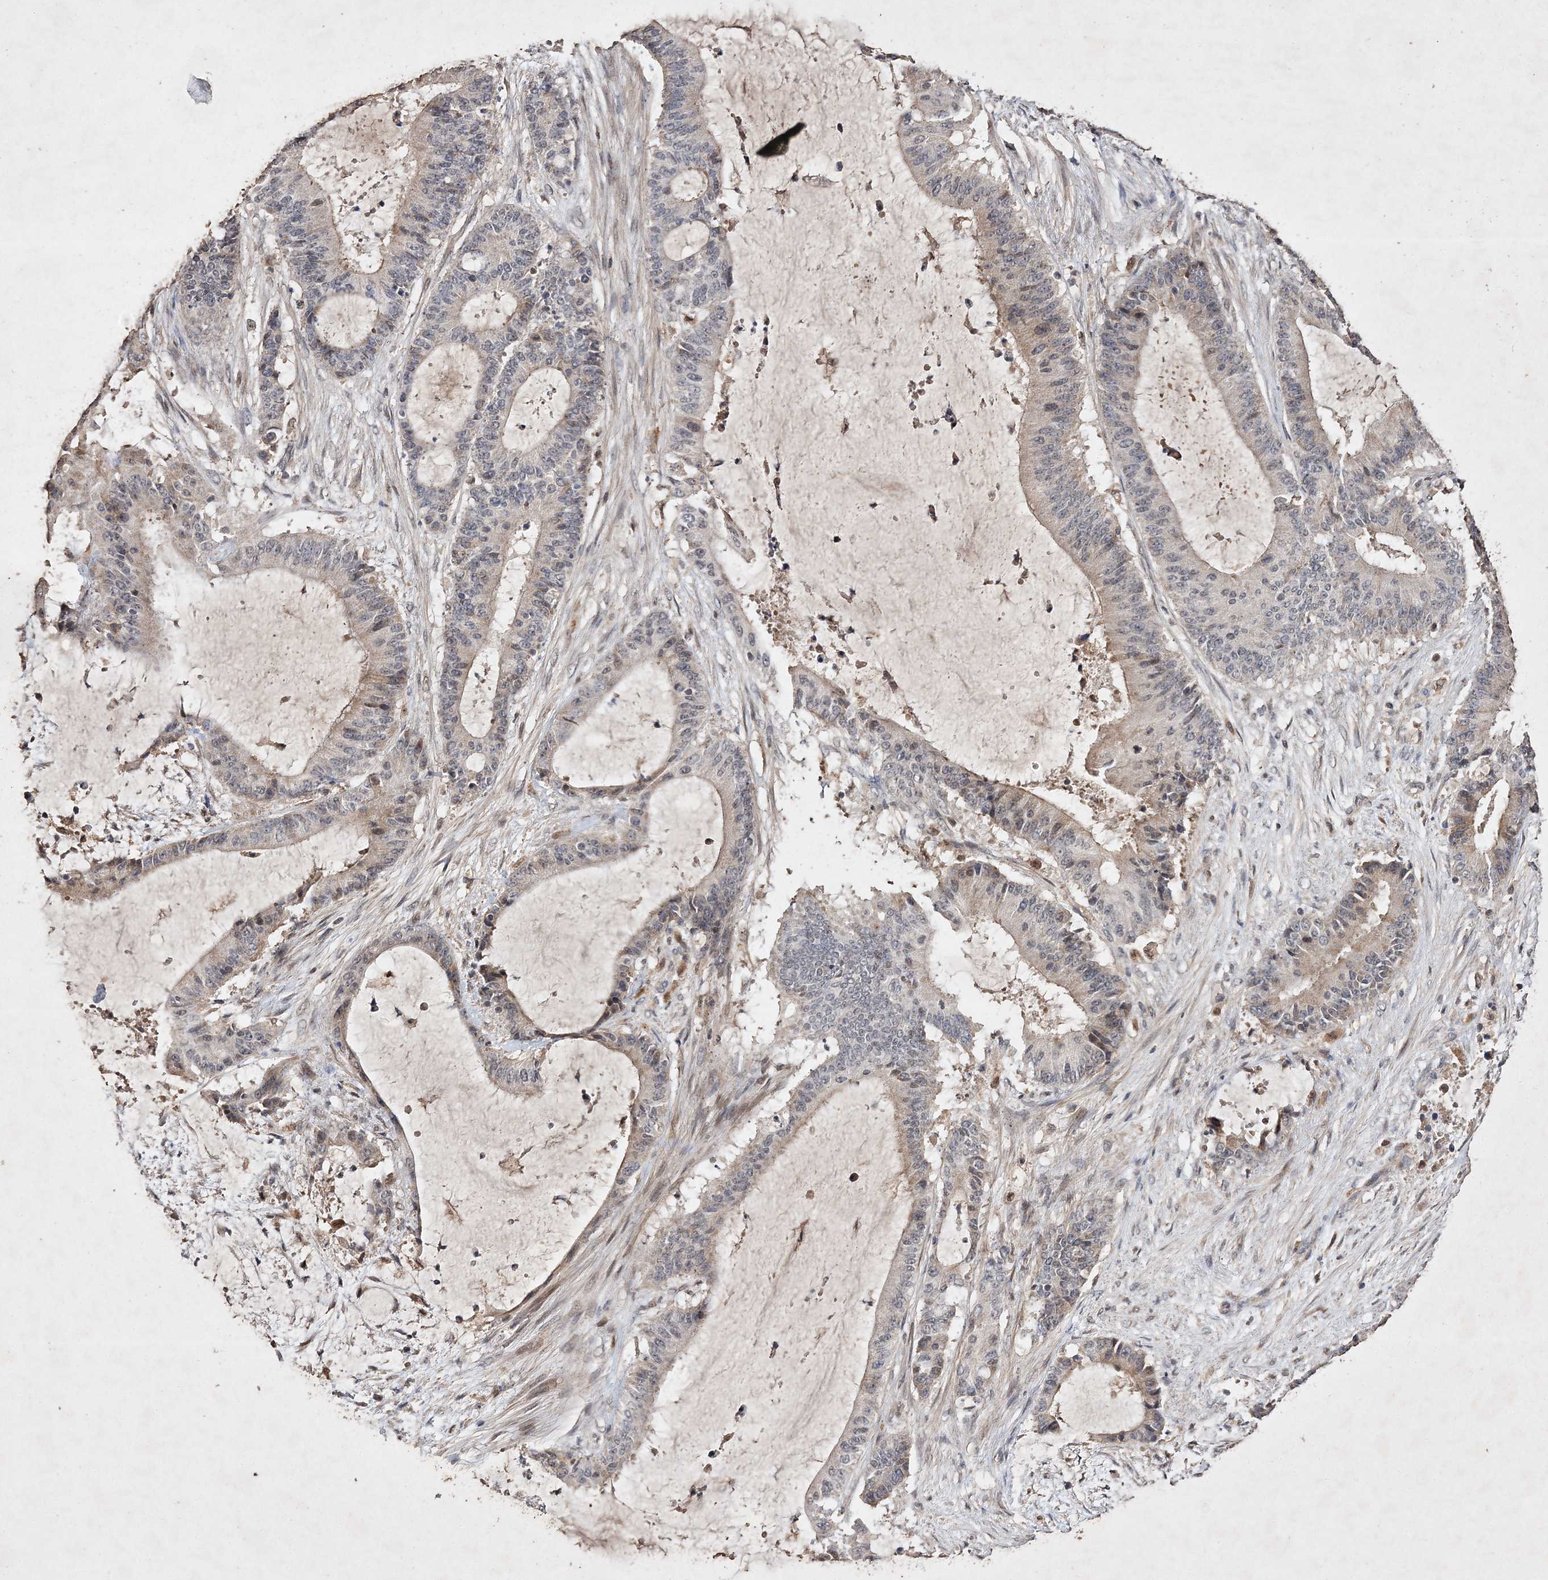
{"staining": {"intensity": "weak", "quantity": "25%-75%", "location": "cytoplasmic/membranous,nuclear"}, "tissue": "liver cancer", "cell_type": "Tumor cells", "image_type": "cancer", "snomed": [{"axis": "morphology", "description": "Normal tissue, NOS"}, {"axis": "morphology", "description": "Cholangiocarcinoma"}, {"axis": "topography", "description": "Liver"}, {"axis": "topography", "description": "Peripheral nerve tissue"}], "caption": "IHC (DAB (3,3'-diaminobenzidine)) staining of liver cancer (cholangiocarcinoma) reveals weak cytoplasmic/membranous and nuclear protein positivity in about 25%-75% of tumor cells.", "gene": "C3orf38", "patient": {"sex": "female", "age": 73}}